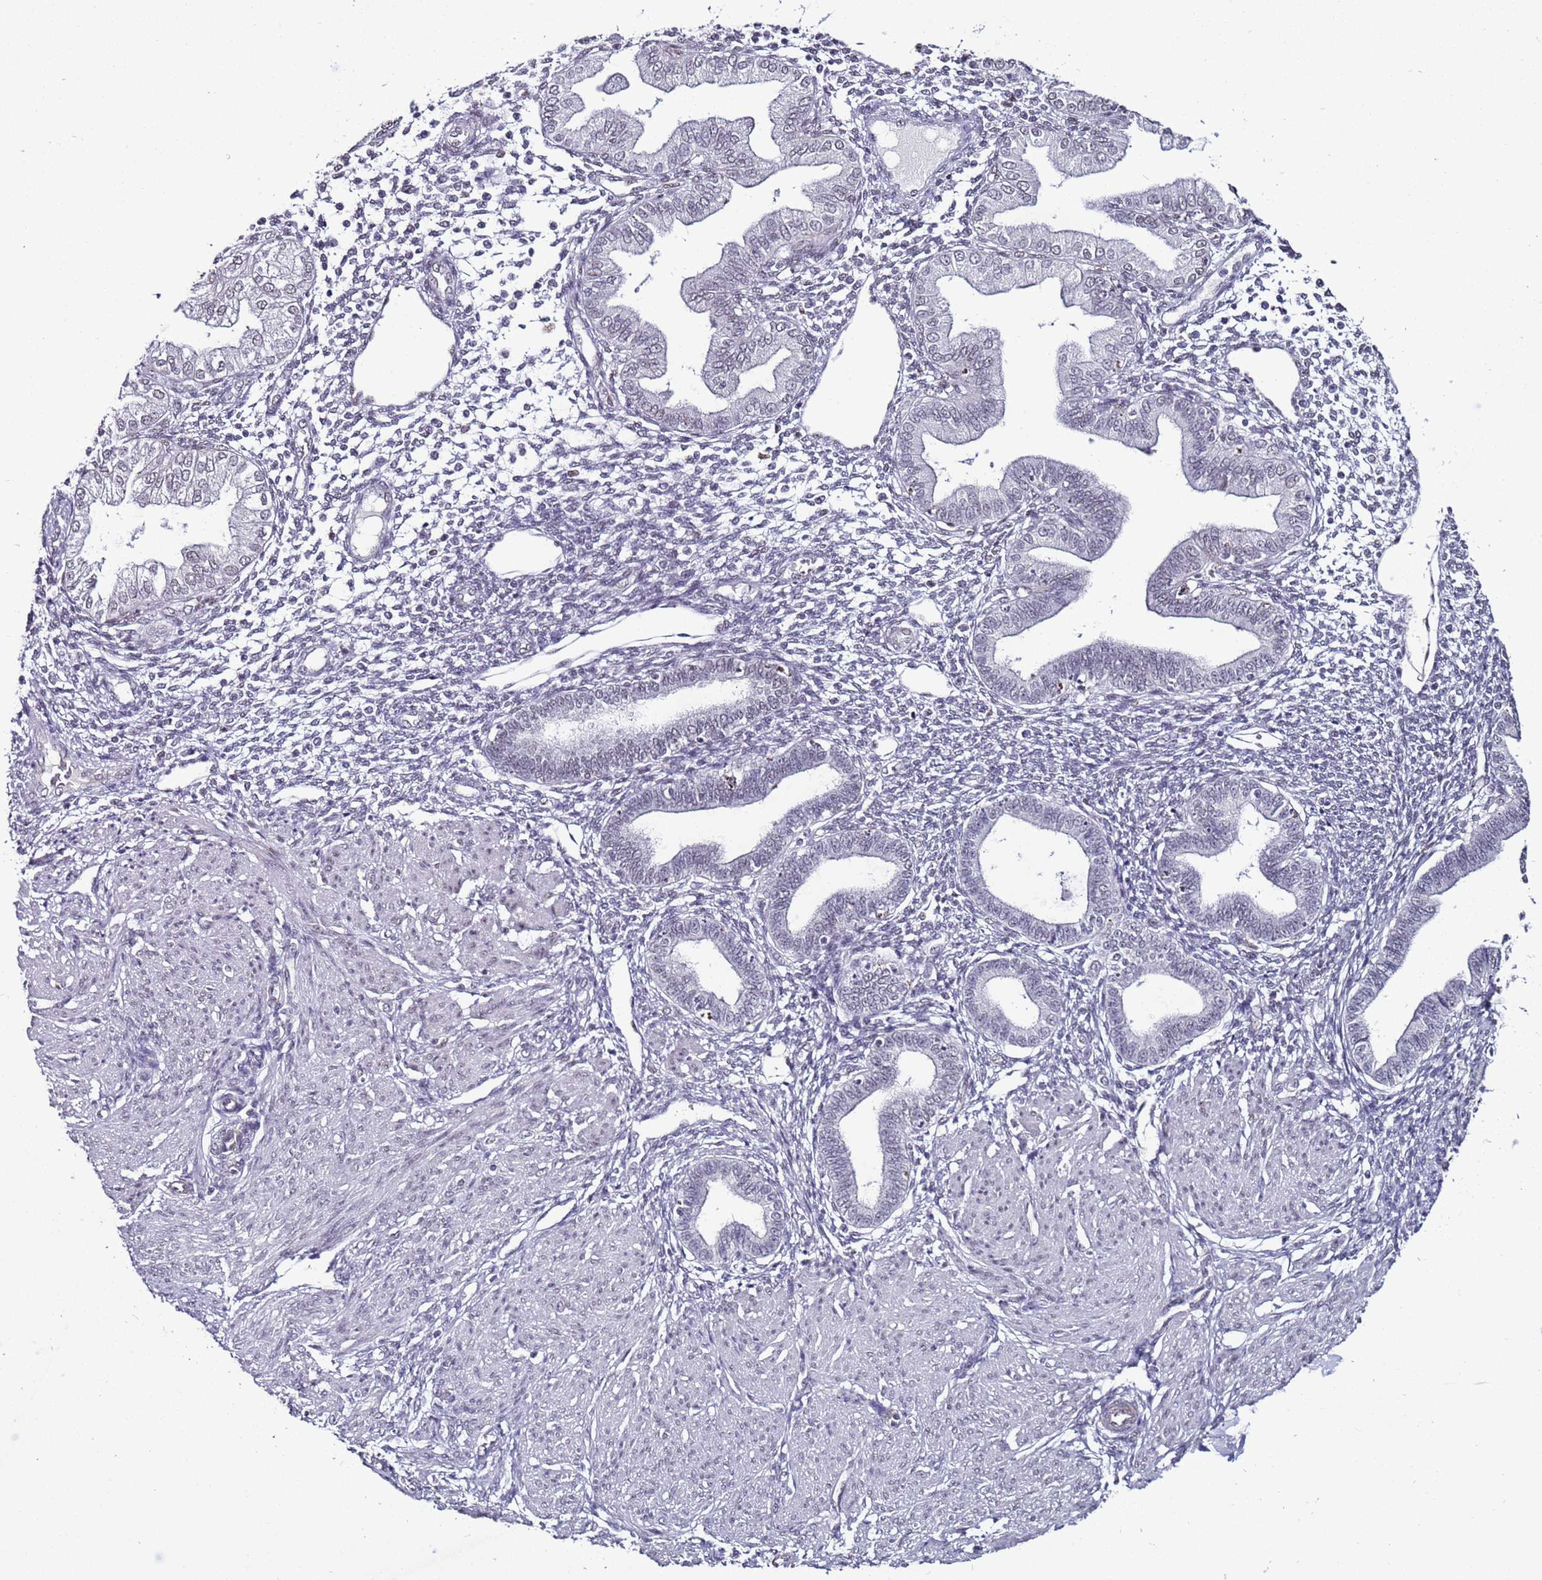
{"staining": {"intensity": "negative", "quantity": "none", "location": "none"}, "tissue": "endometrium", "cell_type": "Cells in endometrial stroma", "image_type": "normal", "snomed": [{"axis": "morphology", "description": "Normal tissue, NOS"}, {"axis": "topography", "description": "Endometrium"}], "caption": "This image is of normal endometrium stained with immunohistochemistry (IHC) to label a protein in brown with the nuclei are counter-stained blue. There is no positivity in cells in endometrial stroma.", "gene": "PSMA7", "patient": {"sex": "female", "age": 53}}